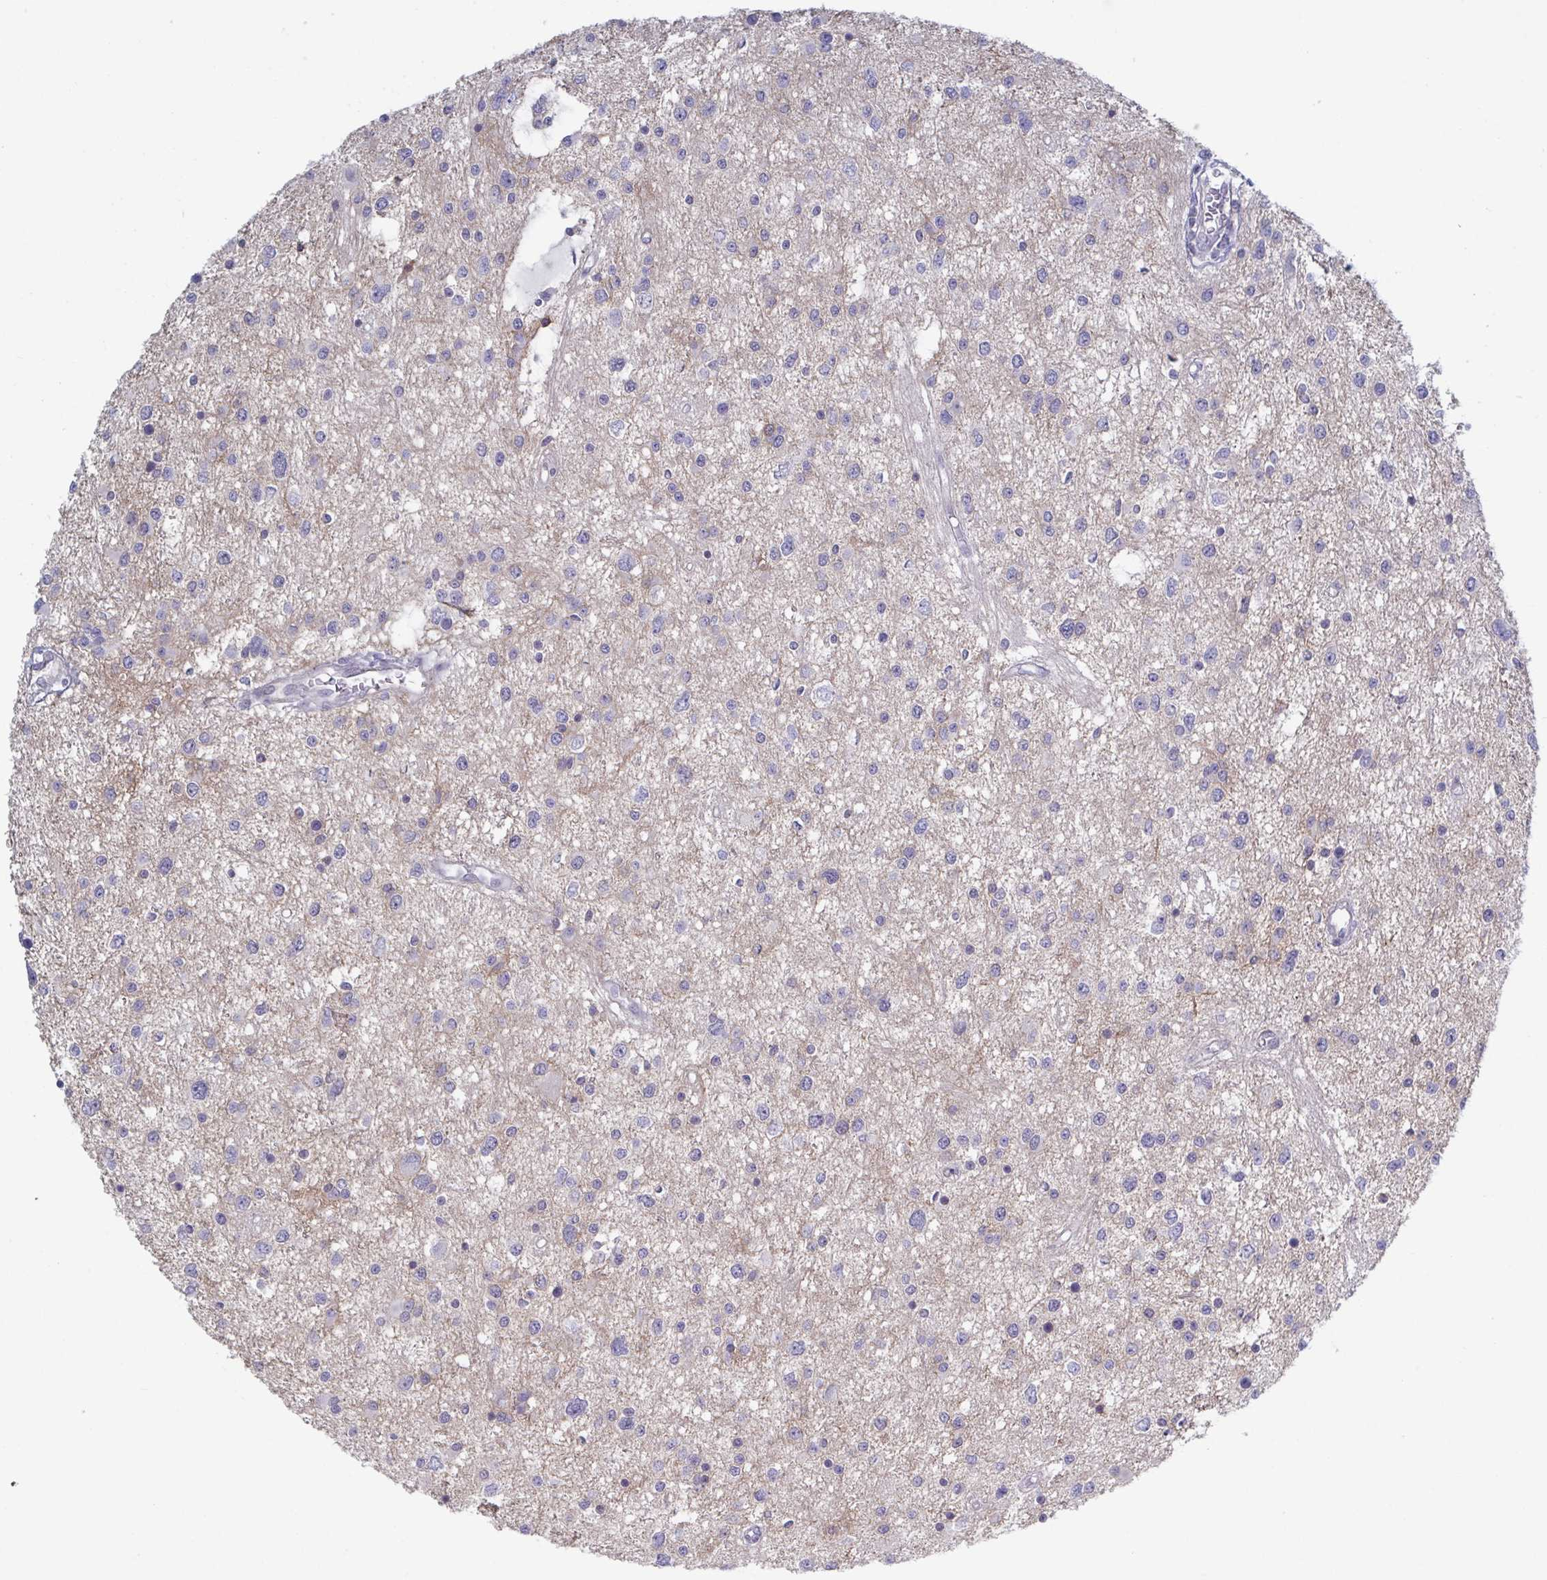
{"staining": {"intensity": "negative", "quantity": "none", "location": "none"}, "tissue": "glioma", "cell_type": "Tumor cells", "image_type": "cancer", "snomed": [{"axis": "morphology", "description": "Glioma, malignant, High grade"}, {"axis": "topography", "description": "Brain"}], "caption": "Malignant high-grade glioma stained for a protein using IHC exhibits no staining tumor cells.", "gene": "STK26", "patient": {"sex": "male", "age": 54}}